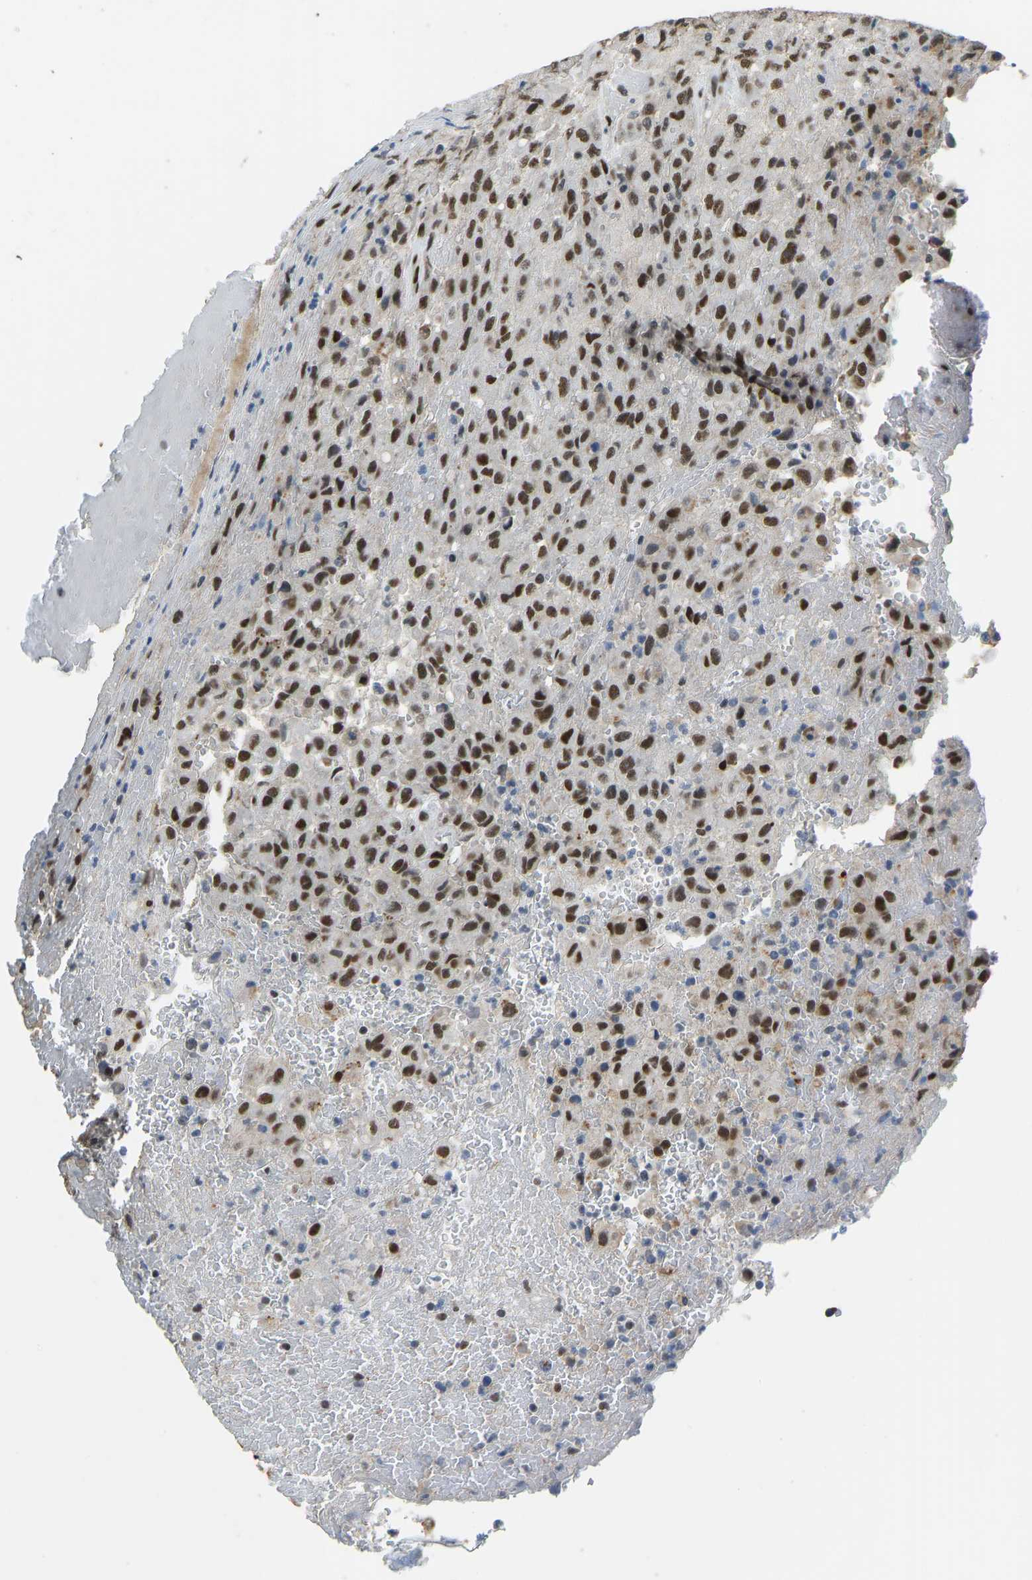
{"staining": {"intensity": "strong", "quantity": "25%-75%", "location": "nuclear"}, "tissue": "urothelial cancer", "cell_type": "Tumor cells", "image_type": "cancer", "snomed": [{"axis": "morphology", "description": "Urothelial carcinoma, High grade"}, {"axis": "topography", "description": "Urinary bladder"}], "caption": "Immunohistochemical staining of human urothelial cancer exhibits high levels of strong nuclear protein positivity in approximately 25%-75% of tumor cells. (Stains: DAB in brown, nuclei in blue, Microscopy: brightfield microscopy at high magnification).", "gene": "FOXK1", "patient": {"sex": "male", "age": 46}}